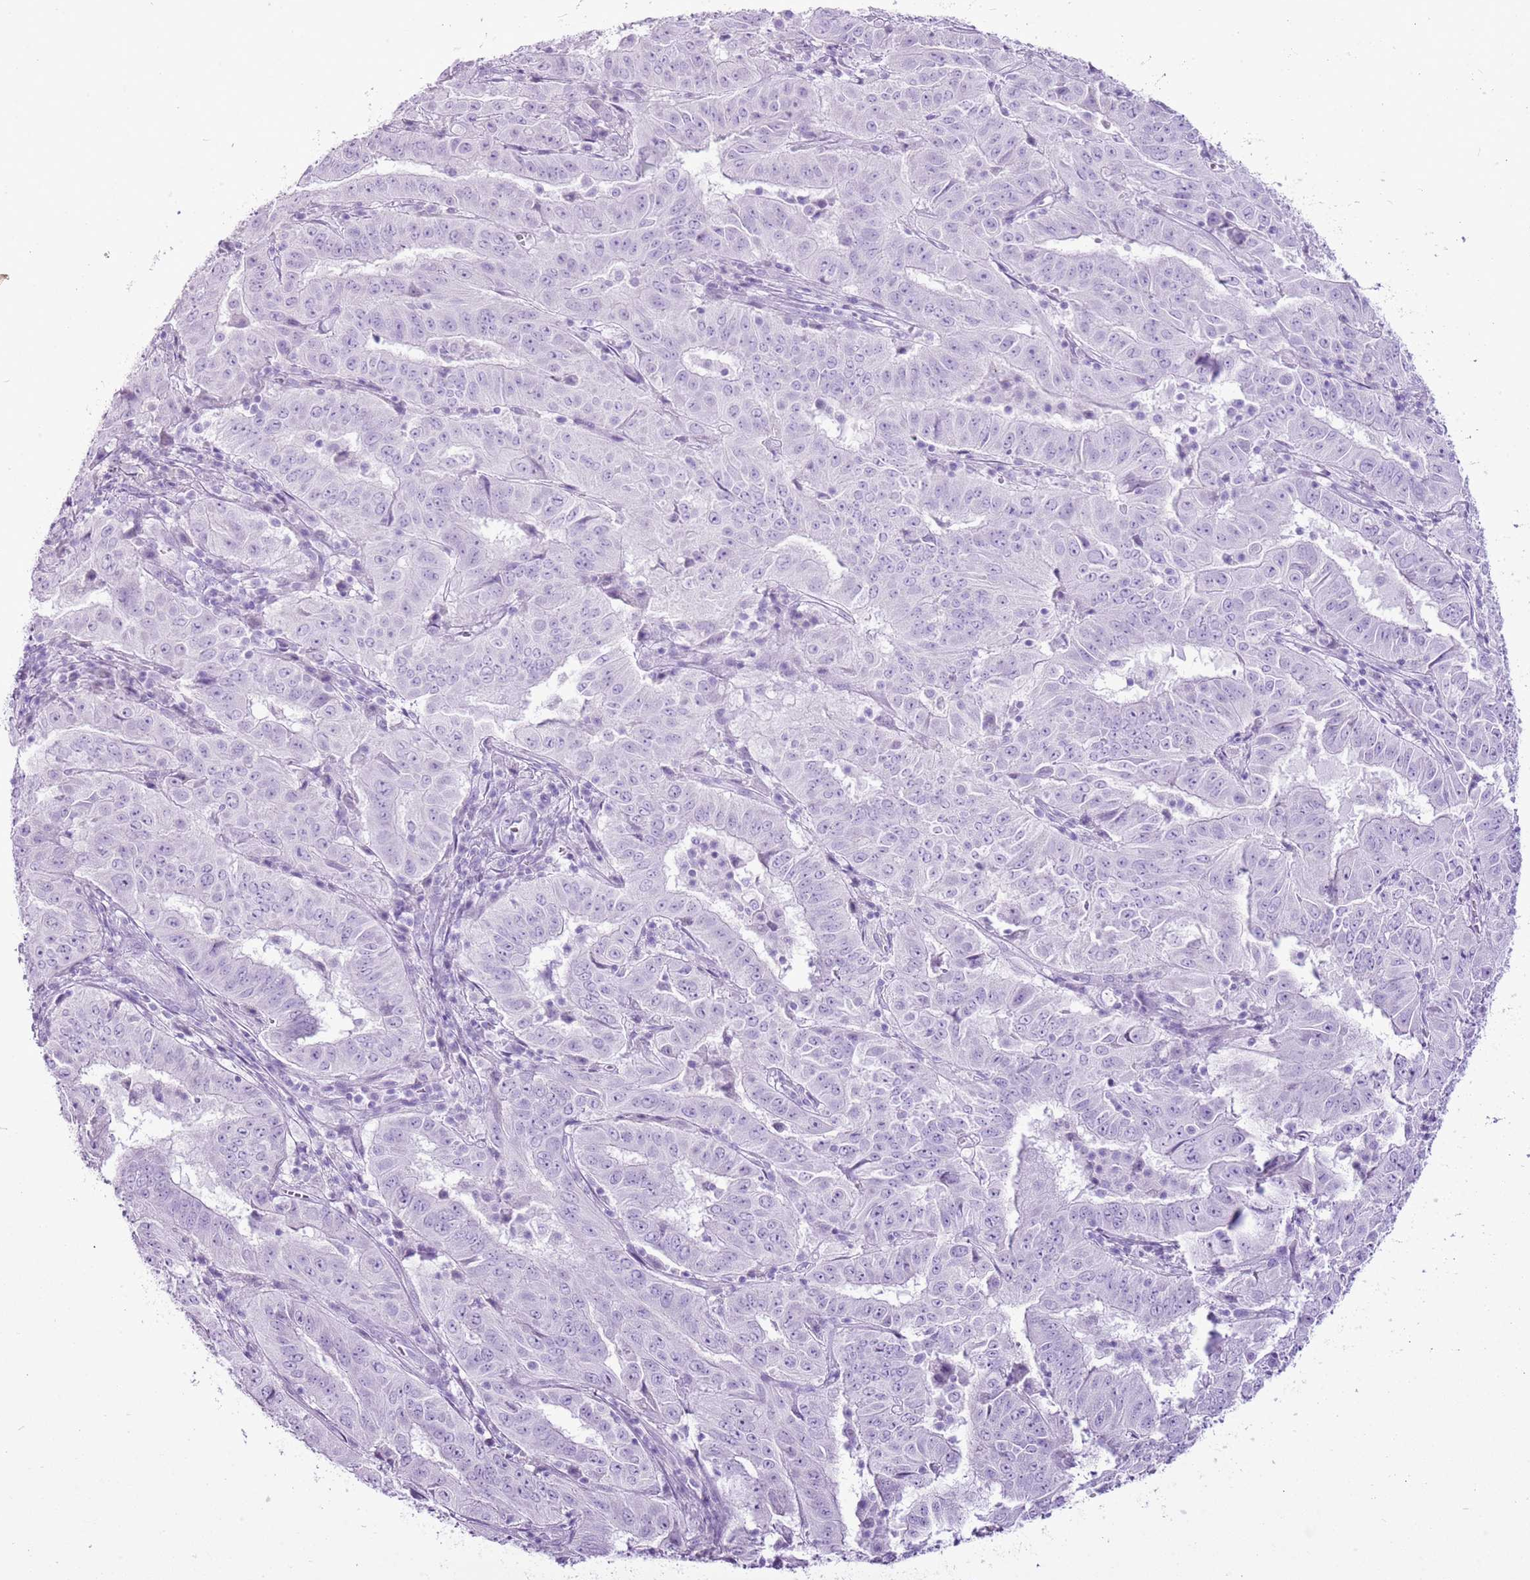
{"staining": {"intensity": "negative", "quantity": "none", "location": "none"}, "tissue": "pancreatic cancer", "cell_type": "Tumor cells", "image_type": "cancer", "snomed": [{"axis": "morphology", "description": "Adenocarcinoma, NOS"}, {"axis": "topography", "description": "Pancreas"}], "caption": "Tumor cells are negative for protein expression in human pancreatic cancer (adenocarcinoma). (Brightfield microscopy of DAB IHC at high magnification).", "gene": "CNFN", "patient": {"sex": "male", "age": 63}}